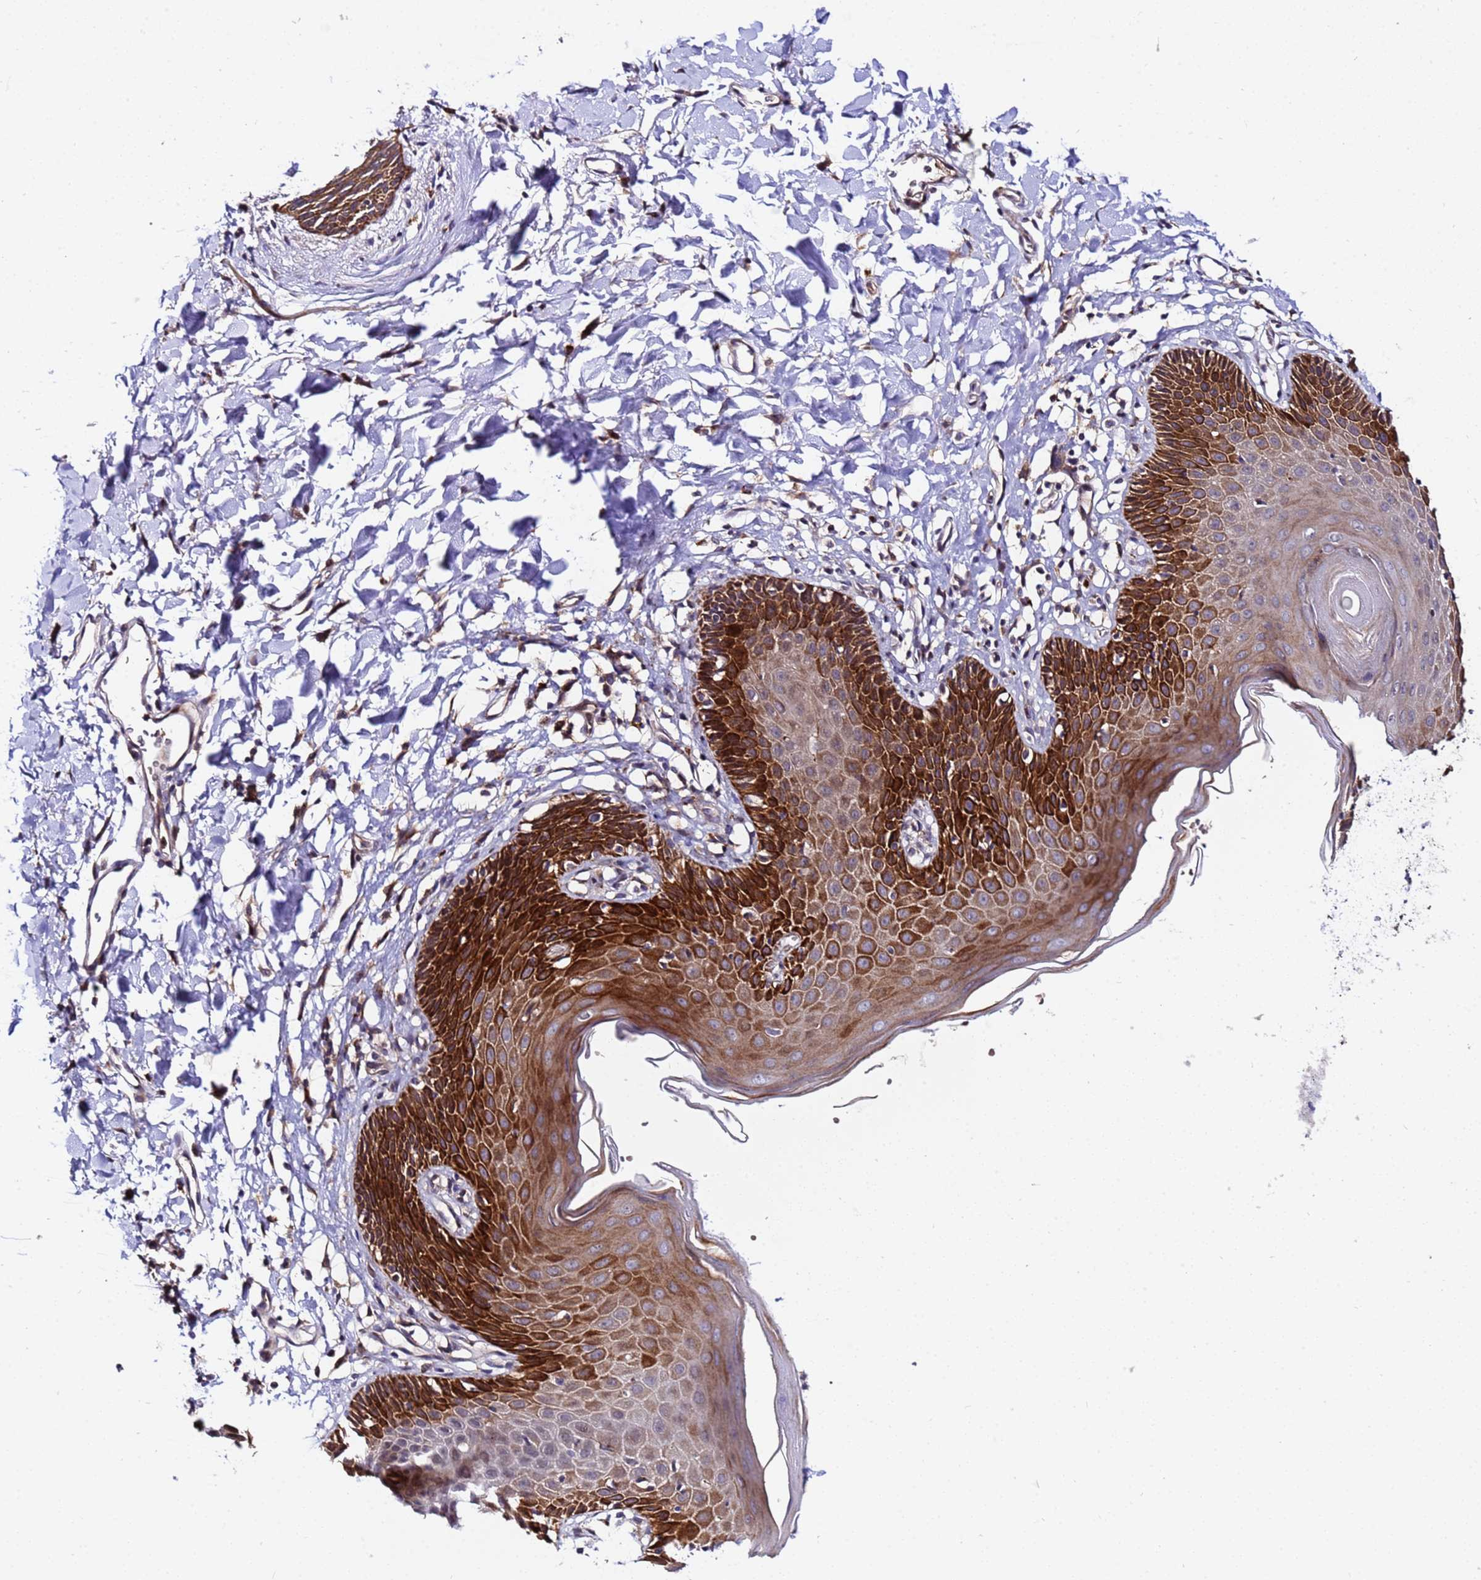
{"staining": {"intensity": "strong", "quantity": ">75%", "location": "cytoplasmic/membranous"}, "tissue": "skin", "cell_type": "Epidermal cells", "image_type": "normal", "snomed": [{"axis": "morphology", "description": "Normal tissue, NOS"}, {"axis": "topography", "description": "Vulva"}], "caption": "Immunohistochemical staining of benign skin shows strong cytoplasmic/membranous protein expression in approximately >75% of epidermal cells. The staining is performed using DAB (3,3'-diaminobenzidine) brown chromogen to label protein expression. The nuclei are counter-stained blue using hematoxylin.", "gene": "PLXDC2", "patient": {"sex": "female", "age": 68}}